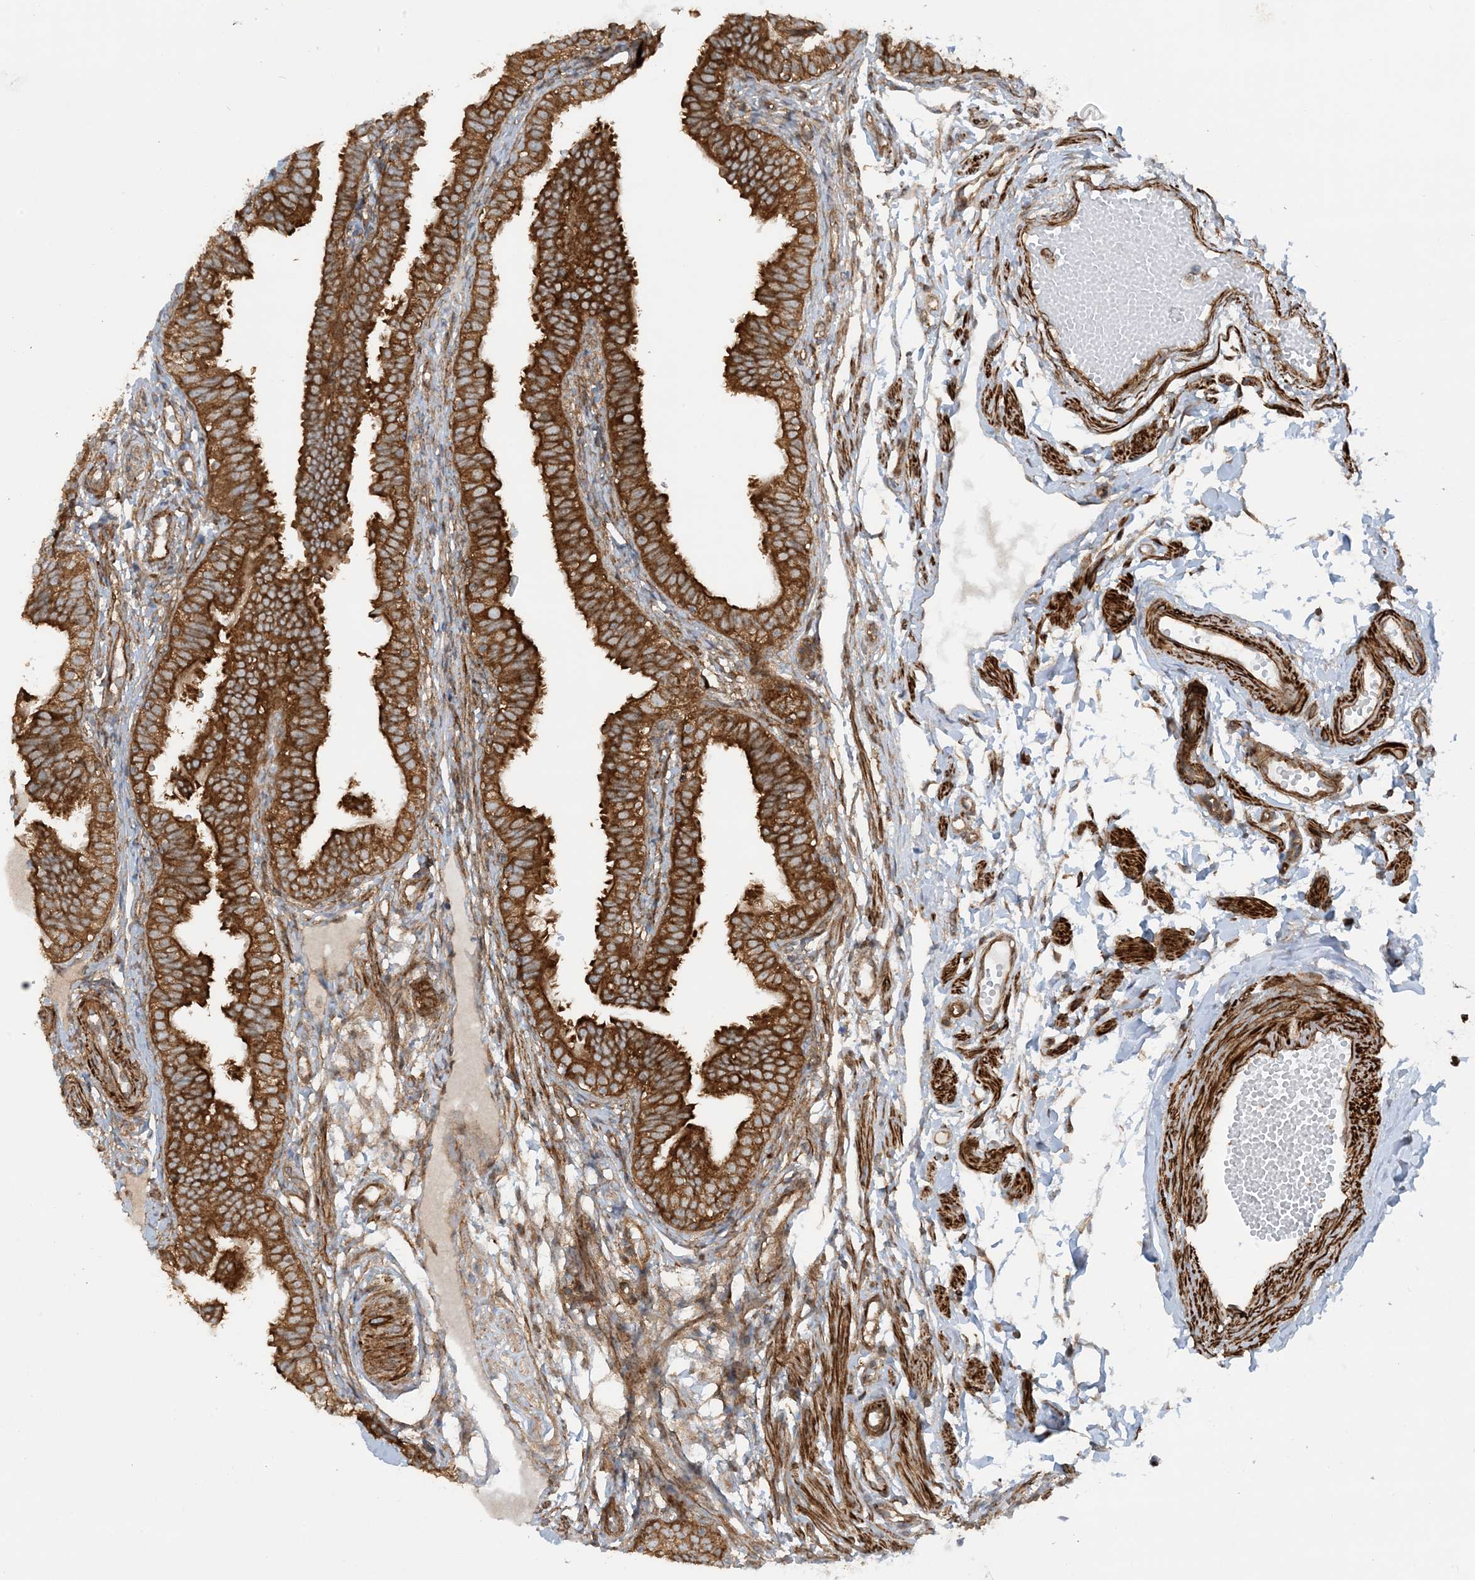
{"staining": {"intensity": "strong", "quantity": ">75%", "location": "cytoplasmic/membranous"}, "tissue": "fallopian tube", "cell_type": "Glandular cells", "image_type": "normal", "snomed": [{"axis": "morphology", "description": "Normal tissue, NOS"}, {"axis": "topography", "description": "Fallopian tube"}], "caption": "Immunohistochemical staining of normal human fallopian tube shows strong cytoplasmic/membranous protein expression in approximately >75% of glandular cells. The staining was performed using DAB, with brown indicating positive protein expression. Nuclei are stained blue with hematoxylin.", "gene": "STAM2", "patient": {"sex": "female", "age": 35}}